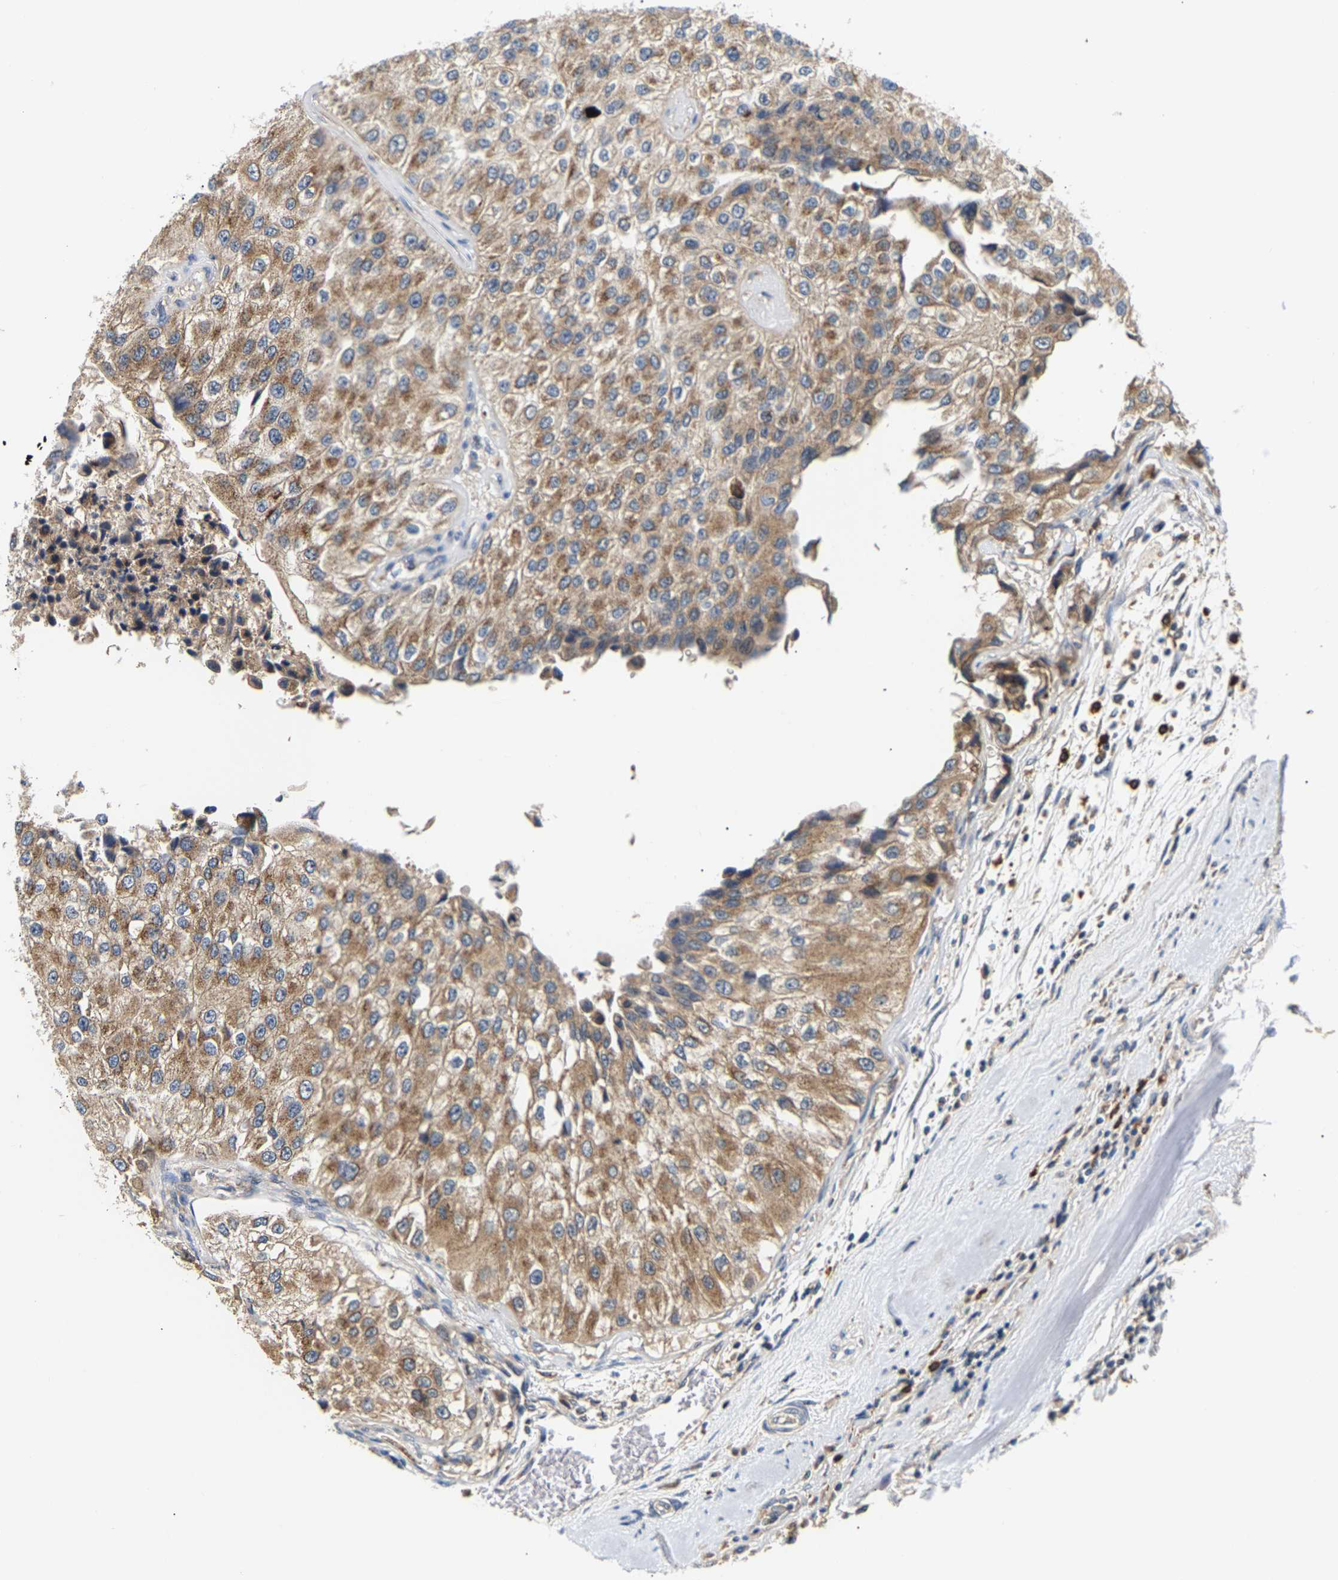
{"staining": {"intensity": "moderate", "quantity": ">75%", "location": "cytoplasmic/membranous"}, "tissue": "urothelial cancer", "cell_type": "Tumor cells", "image_type": "cancer", "snomed": [{"axis": "morphology", "description": "Urothelial carcinoma, High grade"}, {"axis": "topography", "description": "Kidney"}, {"axis": "topography", "description": "Urinary bladder"}], "caption": "Protein expression analysis of human urothelial cancer reveals moderate cytoplasmic/membranous expression in about >75% of tumor cells.", "gene": "PPID", "patient": {"sex": "male", "age": 77}}